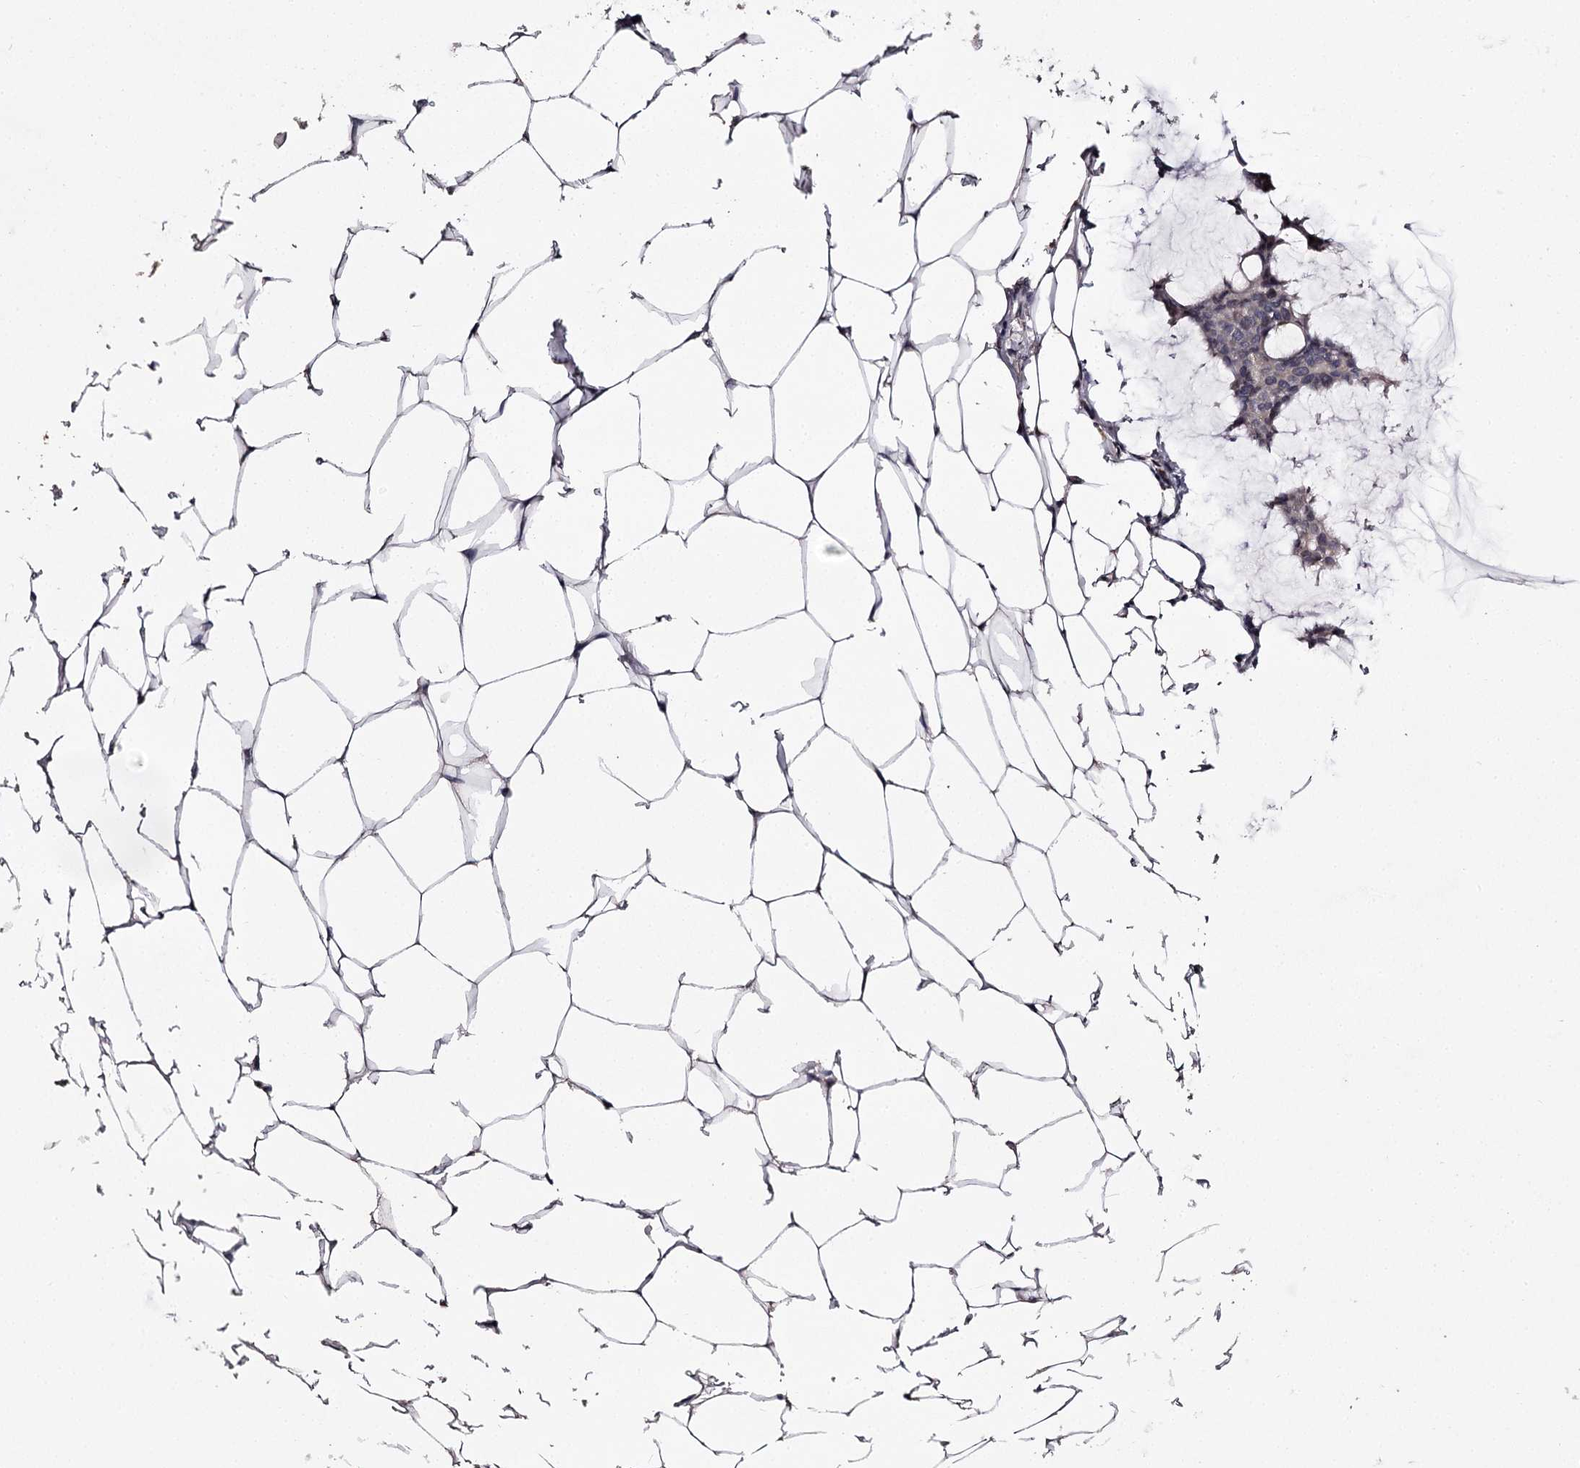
{"staining": {"intensity": "negative", "quantity": "none", "location": "none"}, "tissue": "breast cancer", "cell_type": "Tumor cells", "image_type": "cancer", "snomed": [{"axis": "morphology", "description": "Duct carcinoma"}, {"axis": "topography", "description": "Breast"}], "caption": "The immunohistochemistry (IHC) photomicrograph has no significant staining in tumor cells of invasive ductal carcinoma (breast) tissue.", "gene": "SLC32A1", "patient": {"sex": "female", "age": 93}}